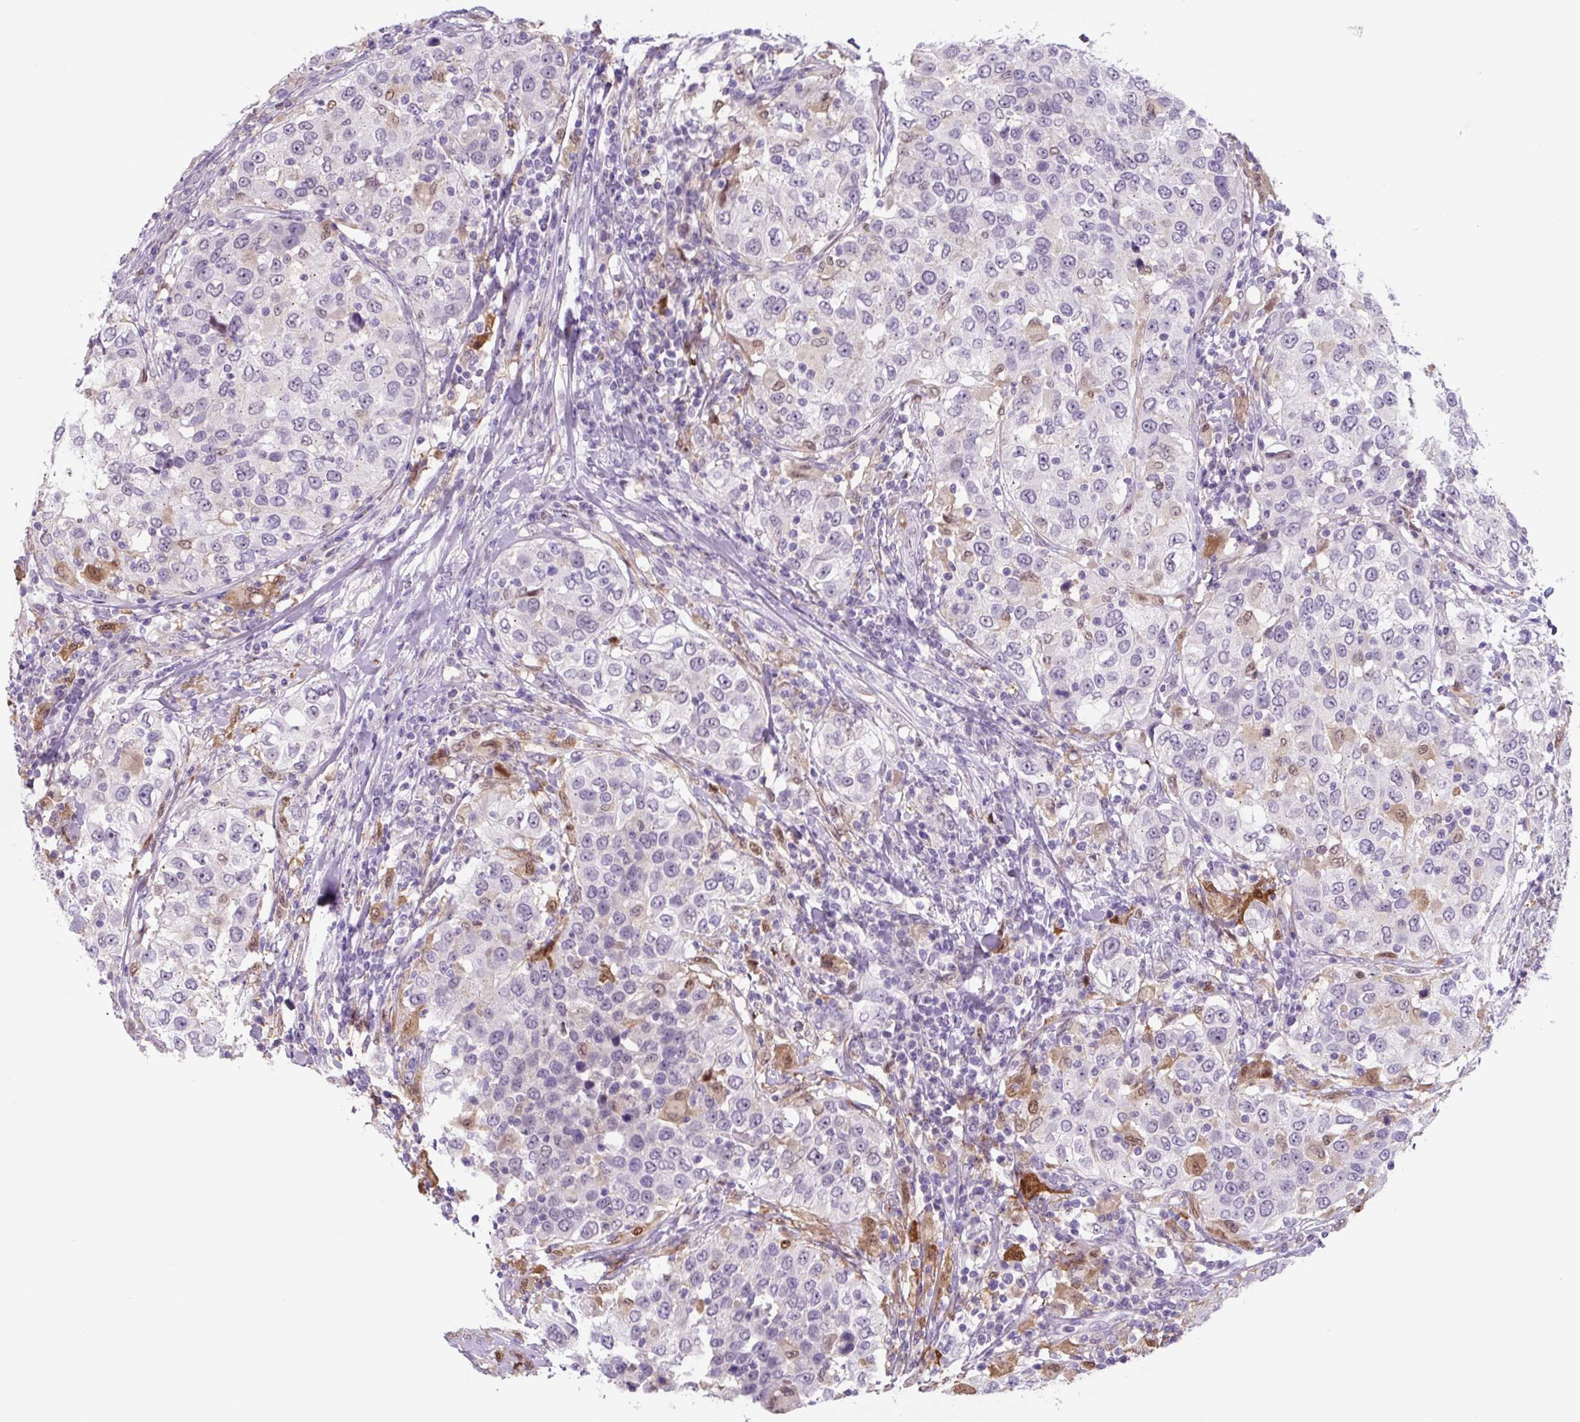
{"staining": {"intensity": "moderate", "quantity": "<25%", "location": "cytoplasmic/membranous,nuclear"}, "tissue": "urothelial cancer", "cell_type": "Tumor cells", "image_type": "cancer", "snomed": [{"axis": "morphology", "description": "Urothelial carcinoma, High grade"}, {"axis": "topography", "description": "Urinary bladder"}], "caption": "Protein expression analysis of high-grade urothelial carcinoma displays moderate cytoplasmic/membranous and nuclear expression in about <25% of tumor cells. Using DAB (3,3'-diaminobenzidine) (brown) and hematoxylin (blue) stains, captured at high magnification using brightfield microscopy.", "gene": "TNFRSF8", "patient": {"sex": "female", "age": 80}}